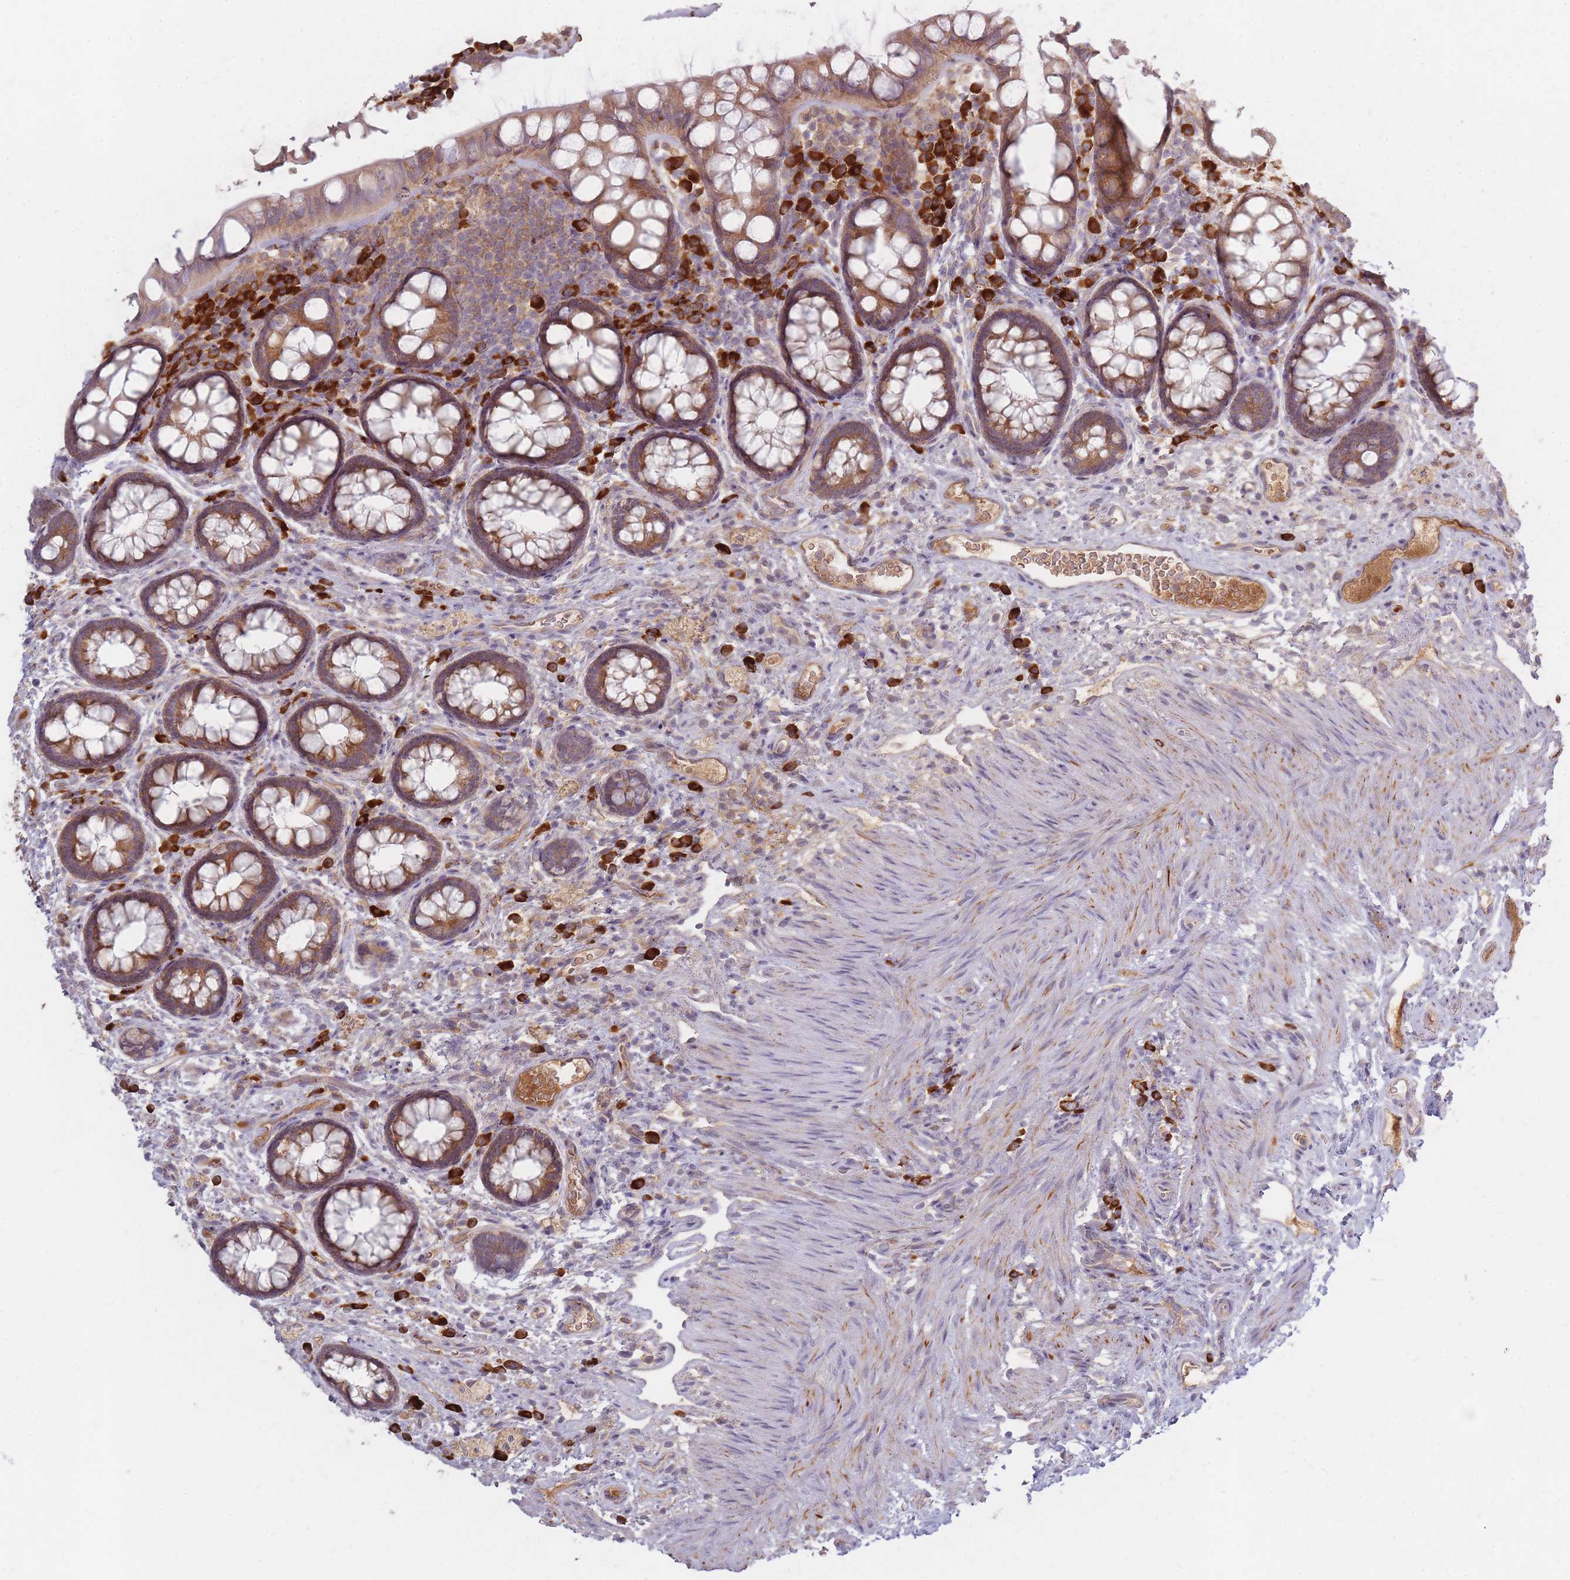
{"staining": {"intensity": "moderate", "quantity": ">75%", "location": "cytoplasmic/membranous"}, "tissue": "rectum", "cell_type": "Glandular cells", "image_type": "normal", "snomed": [{"axis": "morphology", "description": "Normal tissue, NOS"}, {"axis": "topography", "description": "Rectum"}, {"axis": "topography", "description": "Peripheral nerve tissue"}], "caption": "DAB immunohistochemical staining of benign human rectum shows moderate cytoplasmic/membranous protein expression in about >75% of glandular cells.", "gene": "SMIM14", "patient": {"sex": "female", "age": 69}}